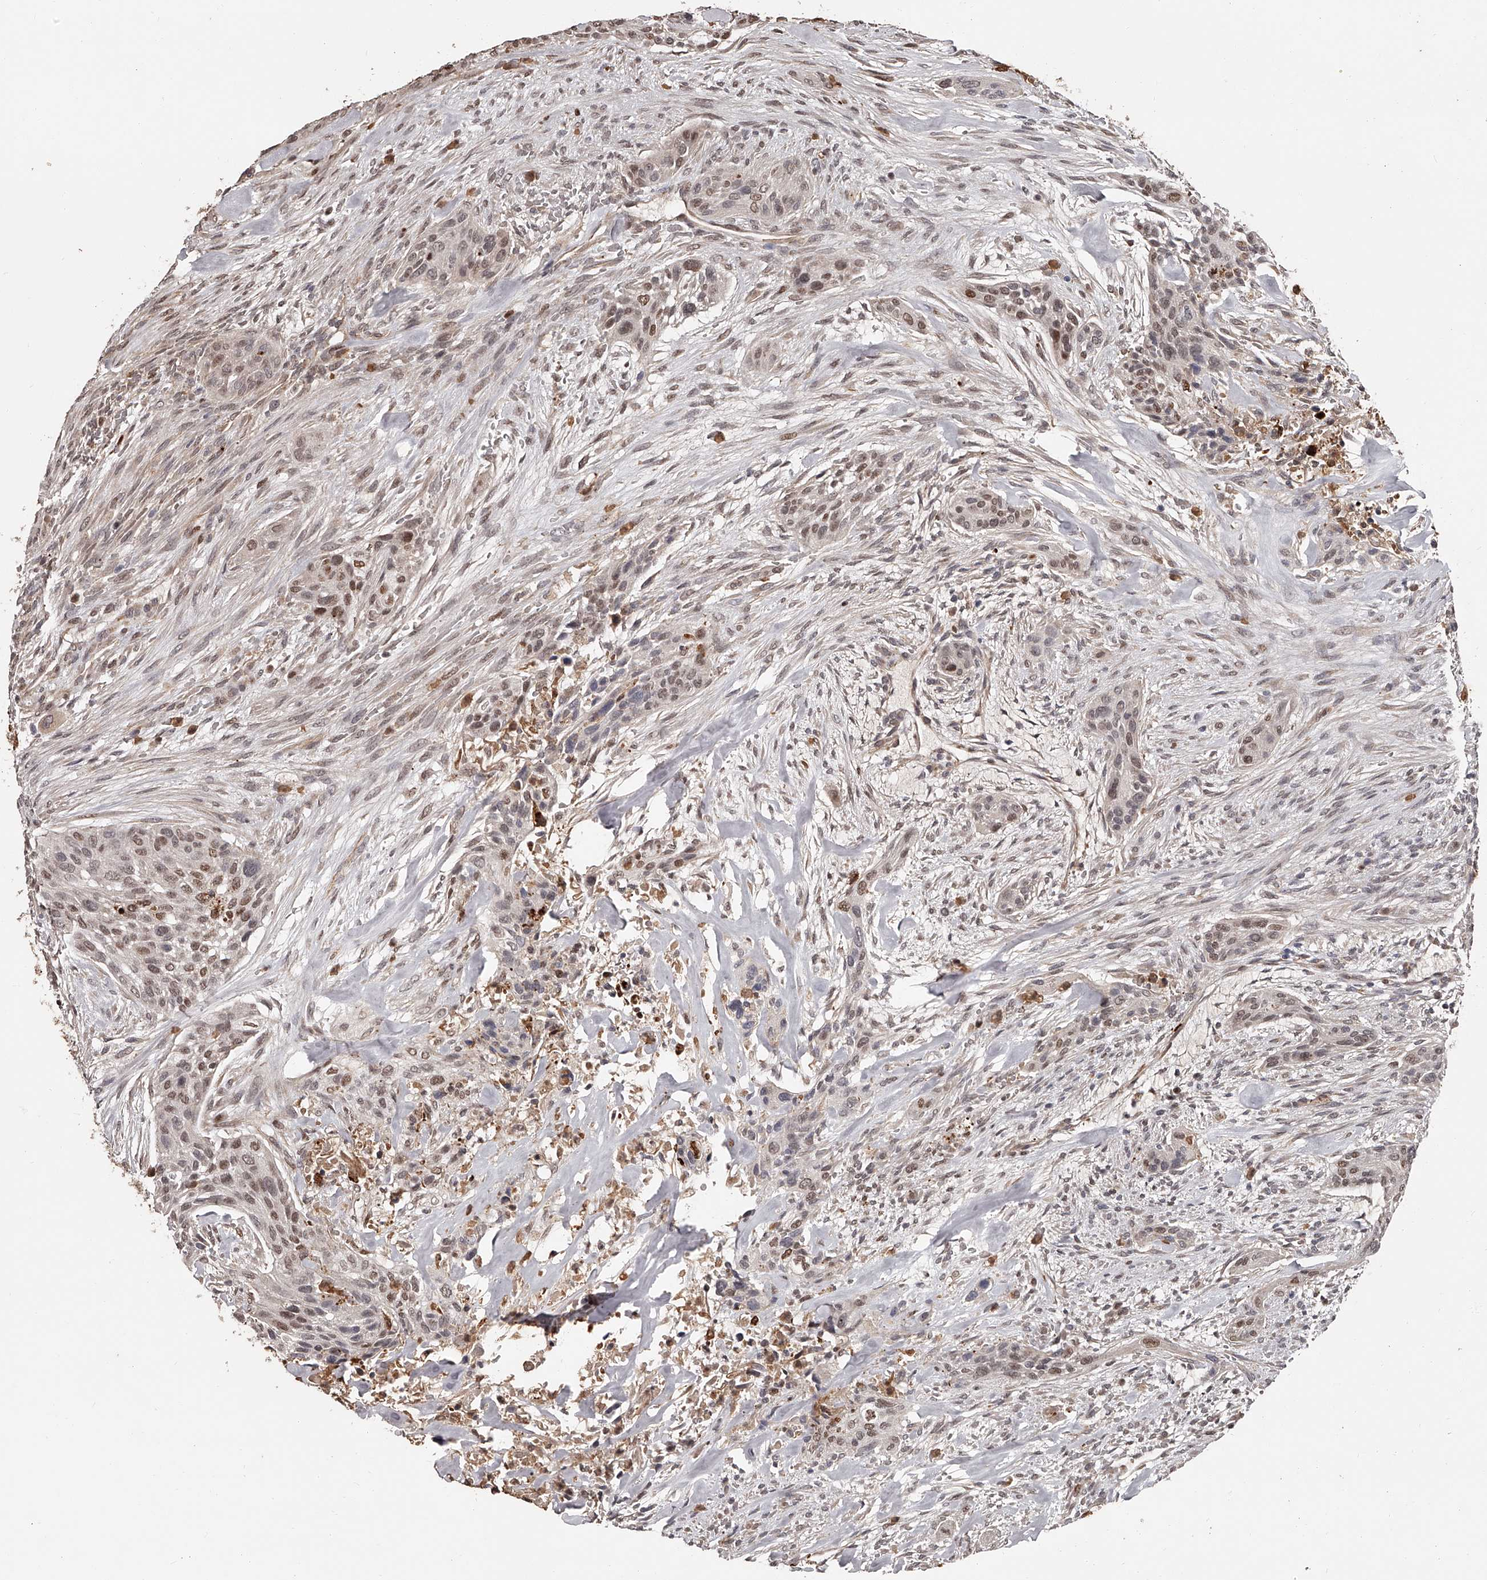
{"staining": {"intensity": "weak", "quantity": ">75%", "location": "nuclear"}, "tissue": "urothelial cancer", "cell_type": "Tumor cells", "image_type": "cancer", "snomed": [{"axis": "morphology", "description": "Urothelial carcinoma, High grade"}, {"axis": "topography", "description": "Urinary bladder"}], "caption": "Tumor cells exhibit weak nuclear positivity in approximately >75% of cells in urothelial cancer.", "gene": "URGCP", "patient": {"sex": "male", "age": 35}}